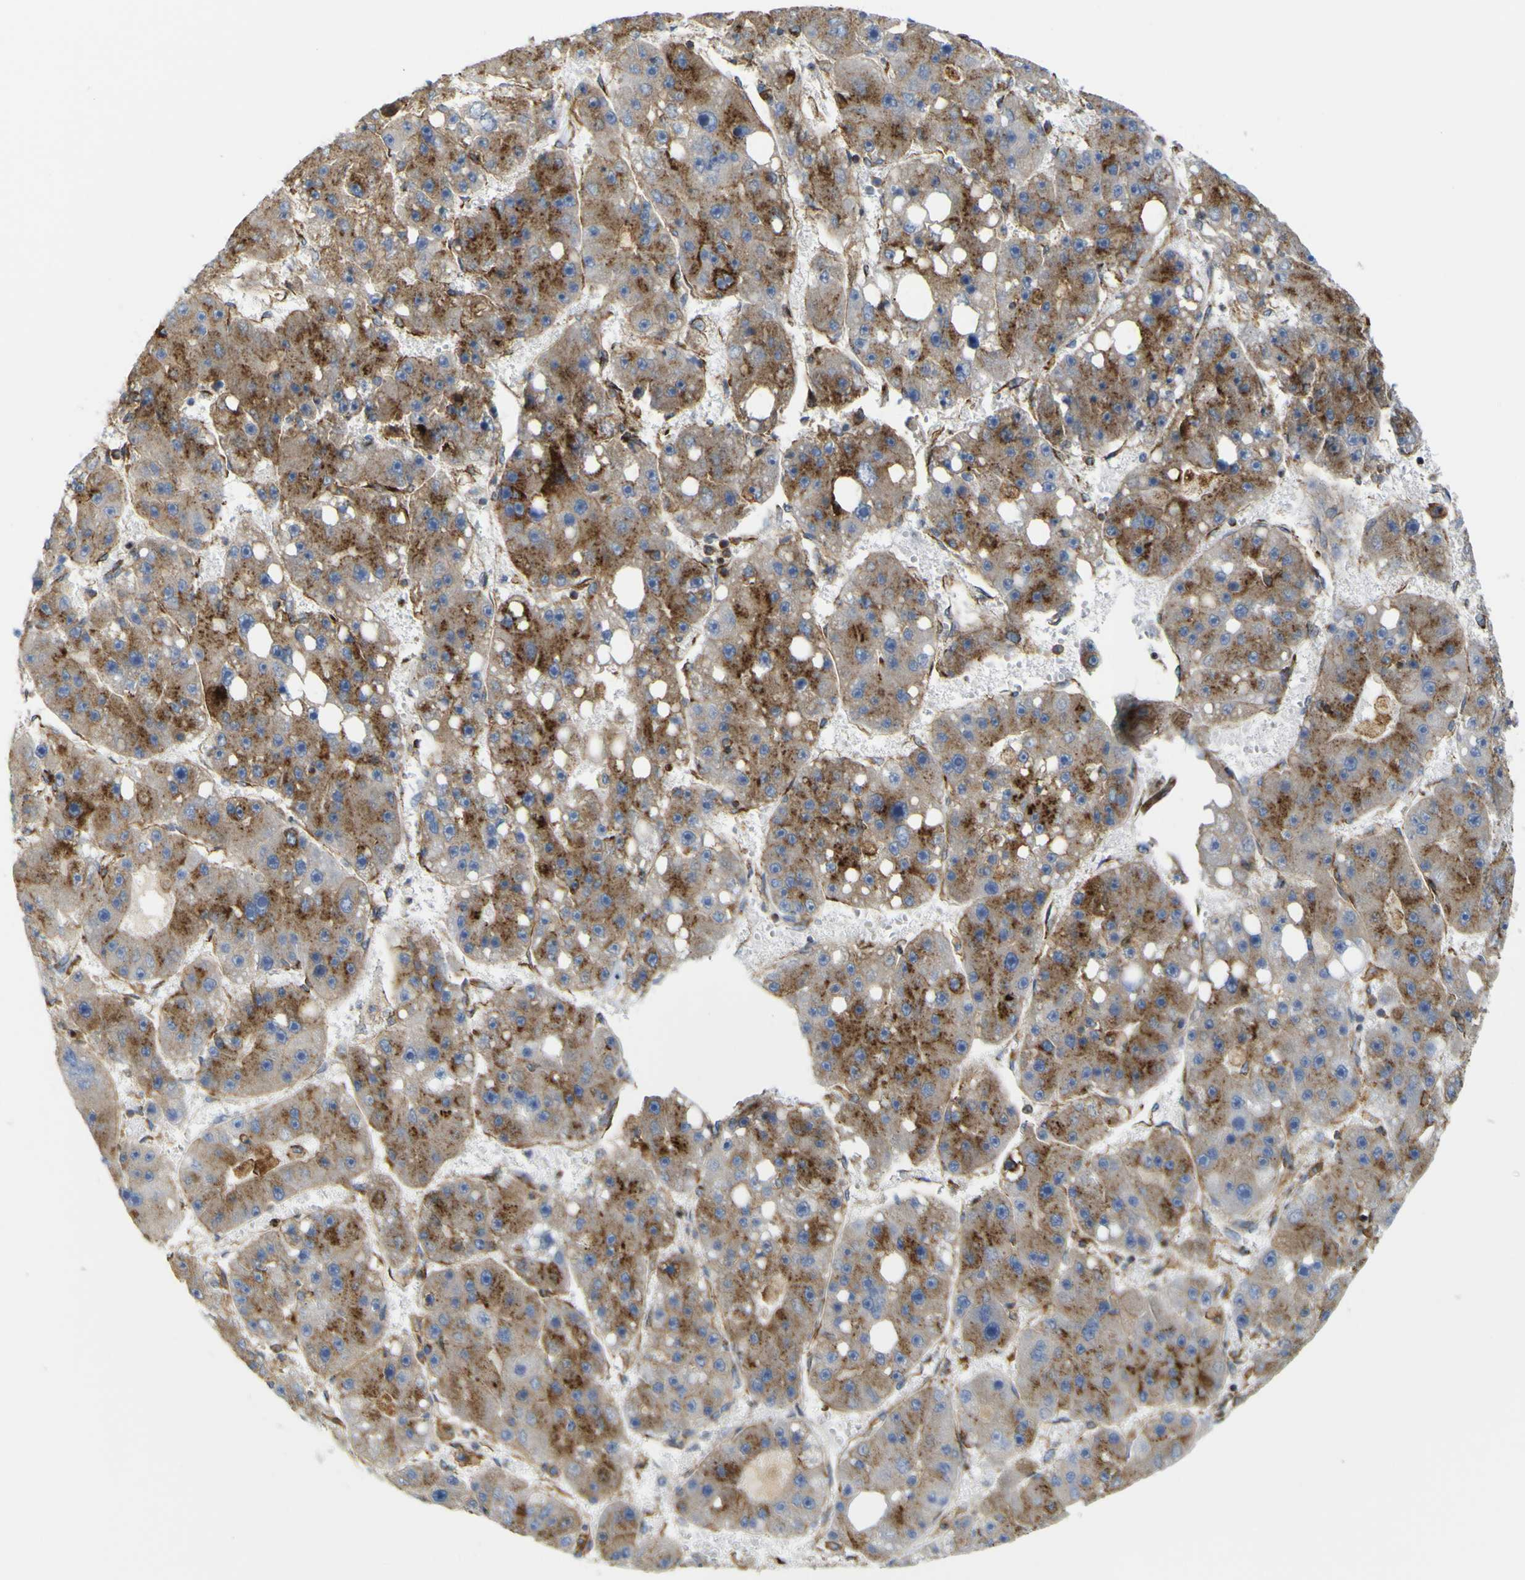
{"staining": {"intensity": "moderate", "quantity": ">75%", "location": "cytoplasmic/membranous"}, "tissue": "liver cancer", "cell_type": "Tumor cells", "image_type": "cancer", "snomed": [{"axis": "morphology", "description": "Carcinoma, Hepatocellular, NOS"}, {"axis": "topography", "description": "Liver"}], "caption": "There is medium levels of moderate cytoplasmic/membranous staining in tumor cells of liver hepatocellular carcinoma, as demonstrated by immunohistochemical staining (brown color).", "gene": "IGF2R", "patient": {"sex": "female", "age": 61}}